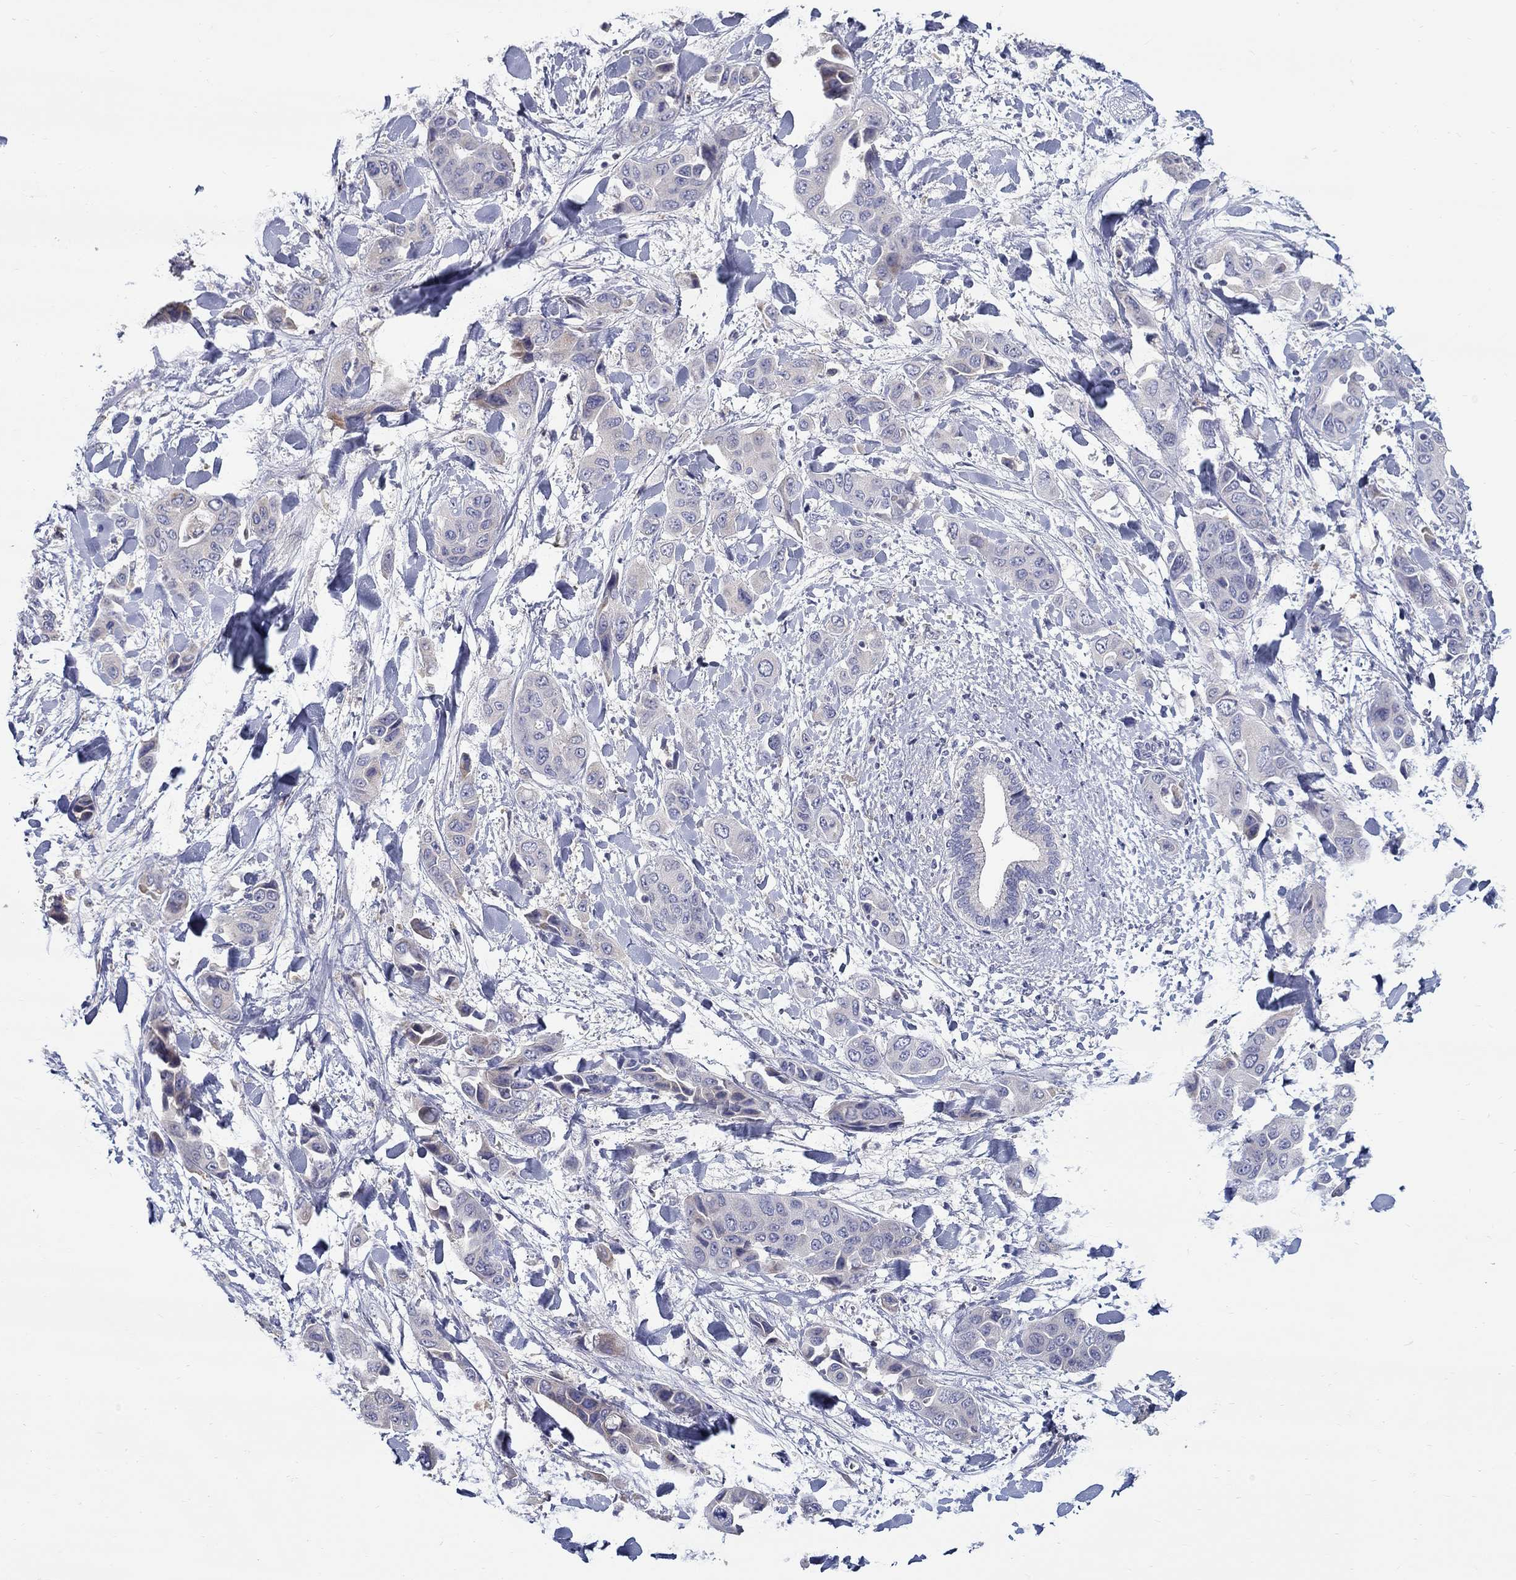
{"staining": {"intensity": "negative", "quantity": "none", "location": "none"}, "tissue": "liver cancer", "cell_type": "Tumor cells", "image_type": "cancer", "snomed": [{"axis": "morphology", "description": "Cholangiocarcinoma"}, {"axis": "topography", "description": "Liver"}], "caption": "This photomicrograph is of cholangiocarcinoma (liver) stained with immunohistochemistry to label a protein in brown with the nuclei are counter-stained blue. There is no positivity in tumor cells.", "gene": "QRFPR", "patient": {"sex": "female", "age": 52}}